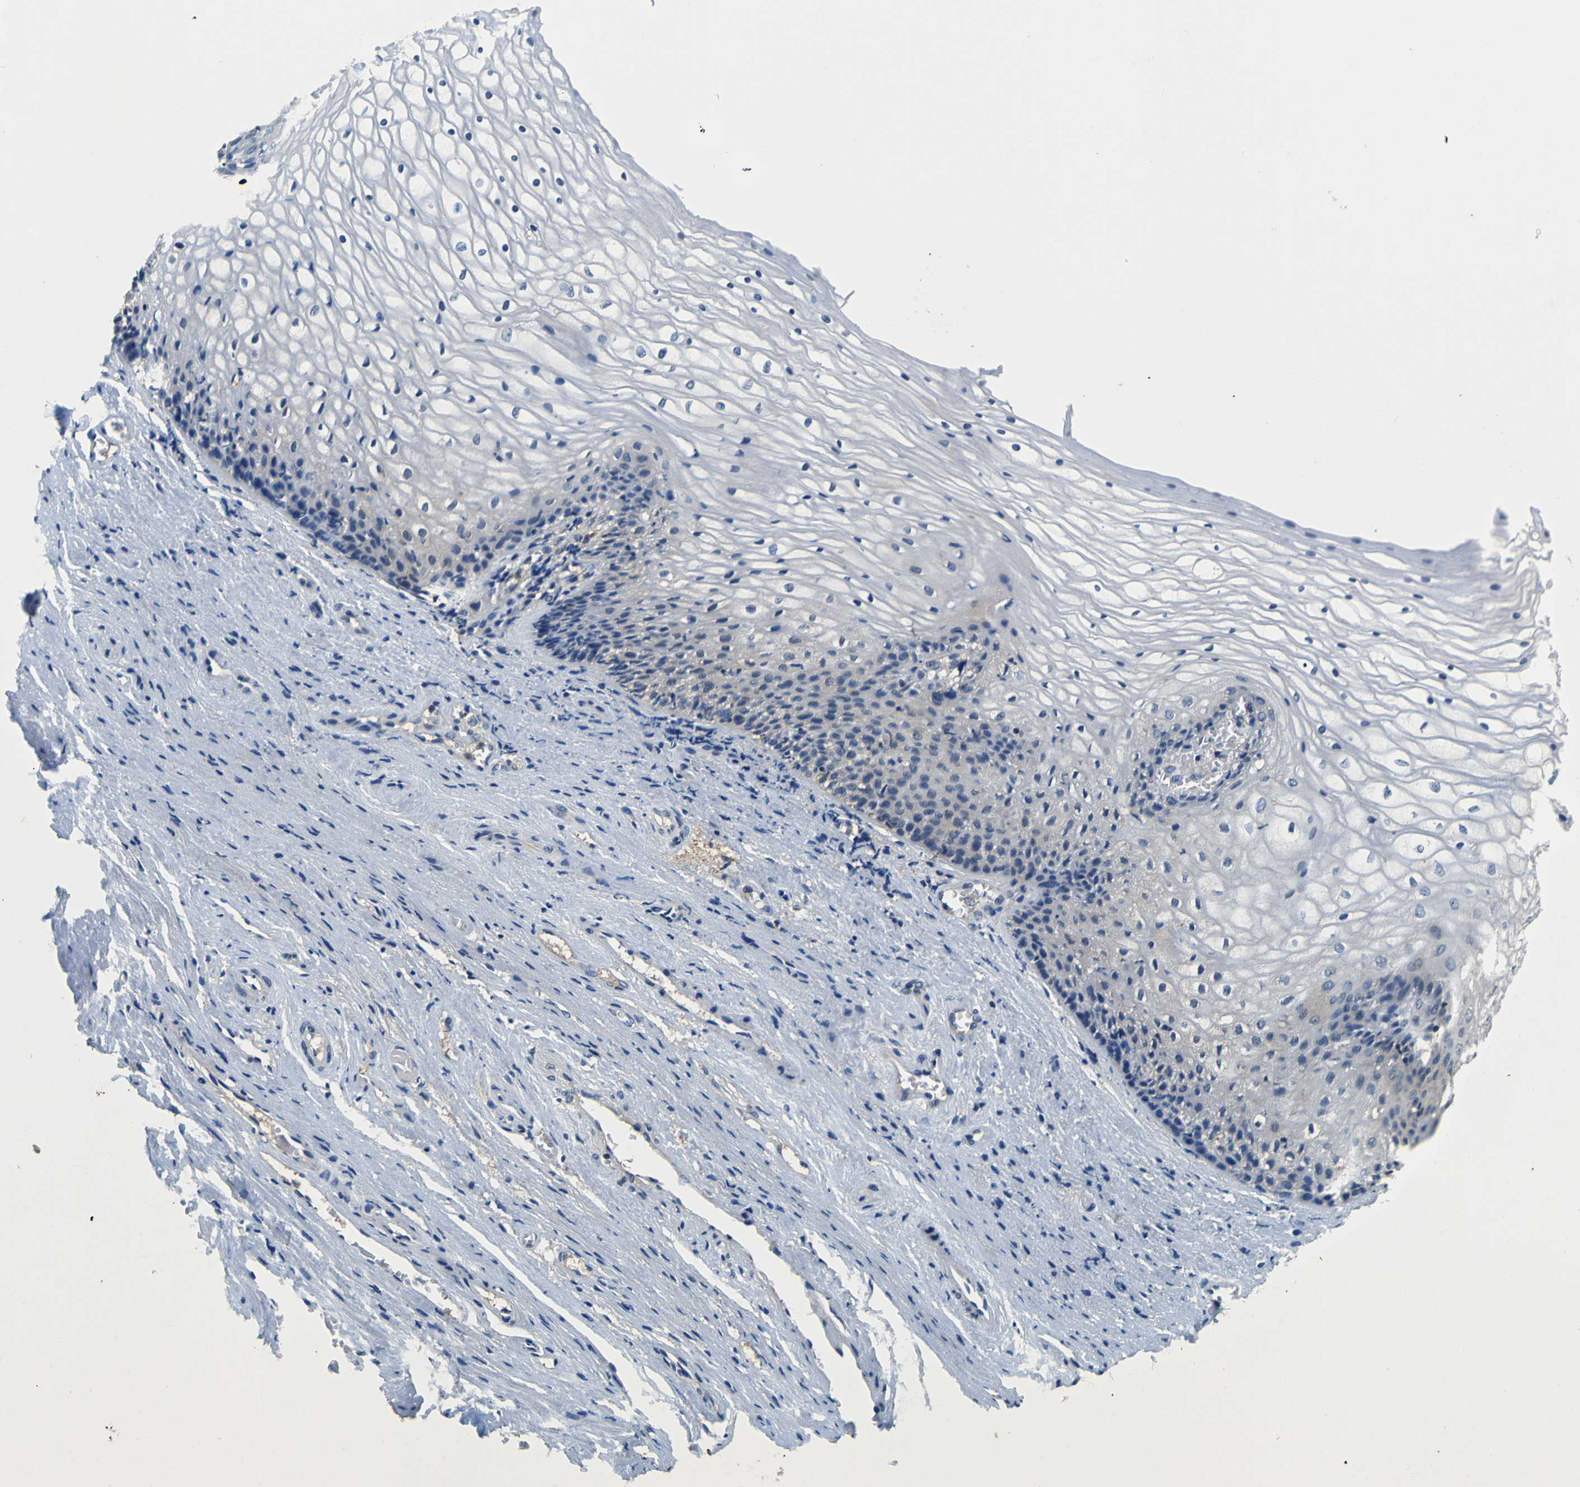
{"staining": {"intensity": "negative", "quantity": "none", "location": "none"}, "tissue": "vagina", "cell_type": "Squamous epithelial cells", "image_type": "normal", "snomed": [{"axis": "morphology", "description": "Normal tissue, NOS"}, {"axis": "topography", "description": "Vagina"}], "caption": "Immunohistochemical staining of unremarkable human vagina exhibits no significant staining in squamous epithelial cells.", "gene": "TNIK", "patient": {"sex": "female", "age": 34}}